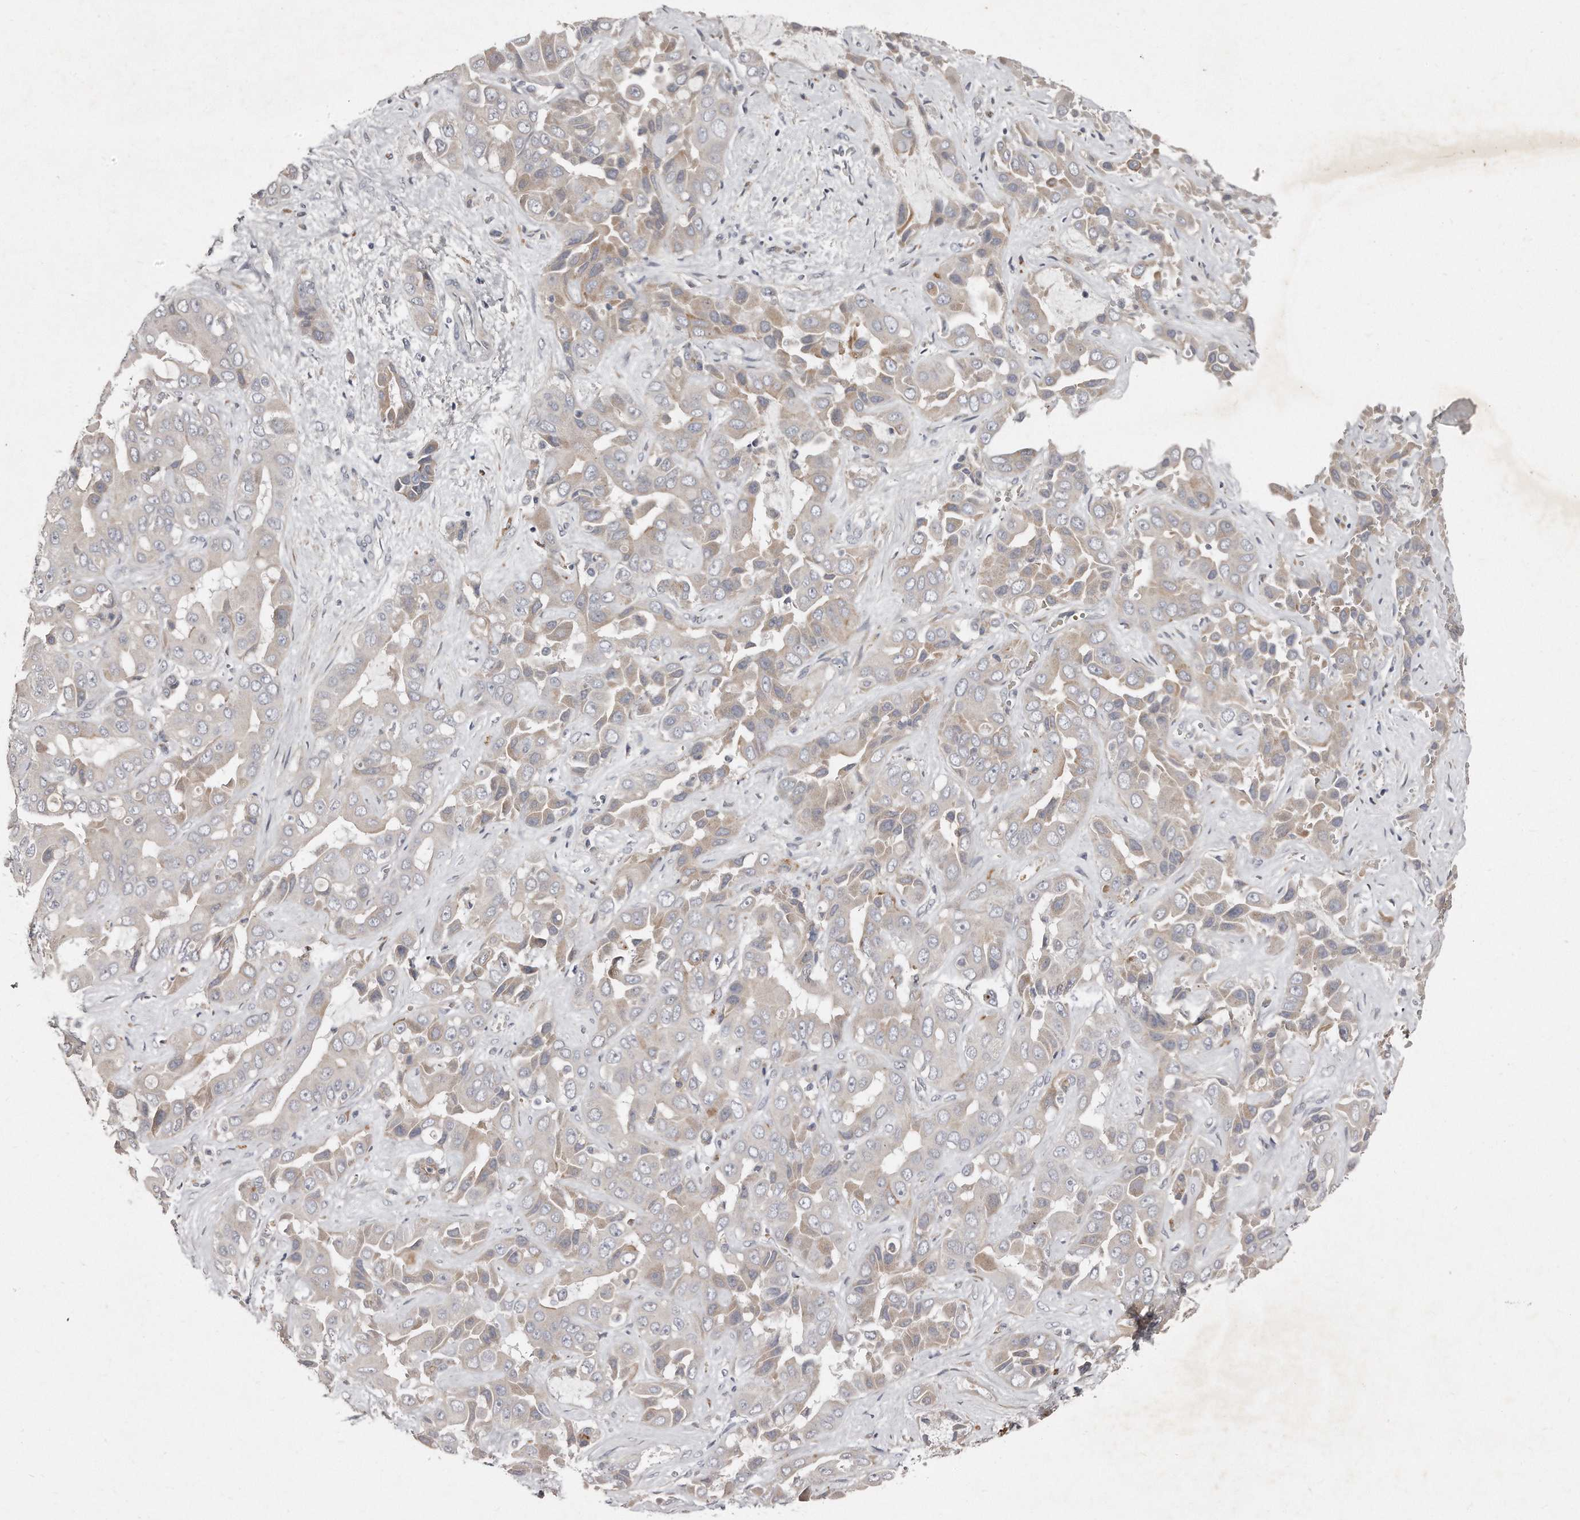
{"staining": {"intensity": "weak", "quantity": "25%-75%", "location": "cytoplasmic/membranous"}, "tissue": "liver cancer", "cell_type": "Tumor cells", "image_type": "cancer", "snomed": [{"axis": "morphology", "description": "Cholangiocarcinoma"}, {"axis": "topography", "description": "Liver"}], "caption": "Brown immunohistochemical staining in liver cancer (cholangiocarcinoma) shows weak cytoplasmic/membranous positivity in approximately 25%-75% of tumor cells.", "gene": "TECR", "patient": {"sex": "female", "age": 52}}